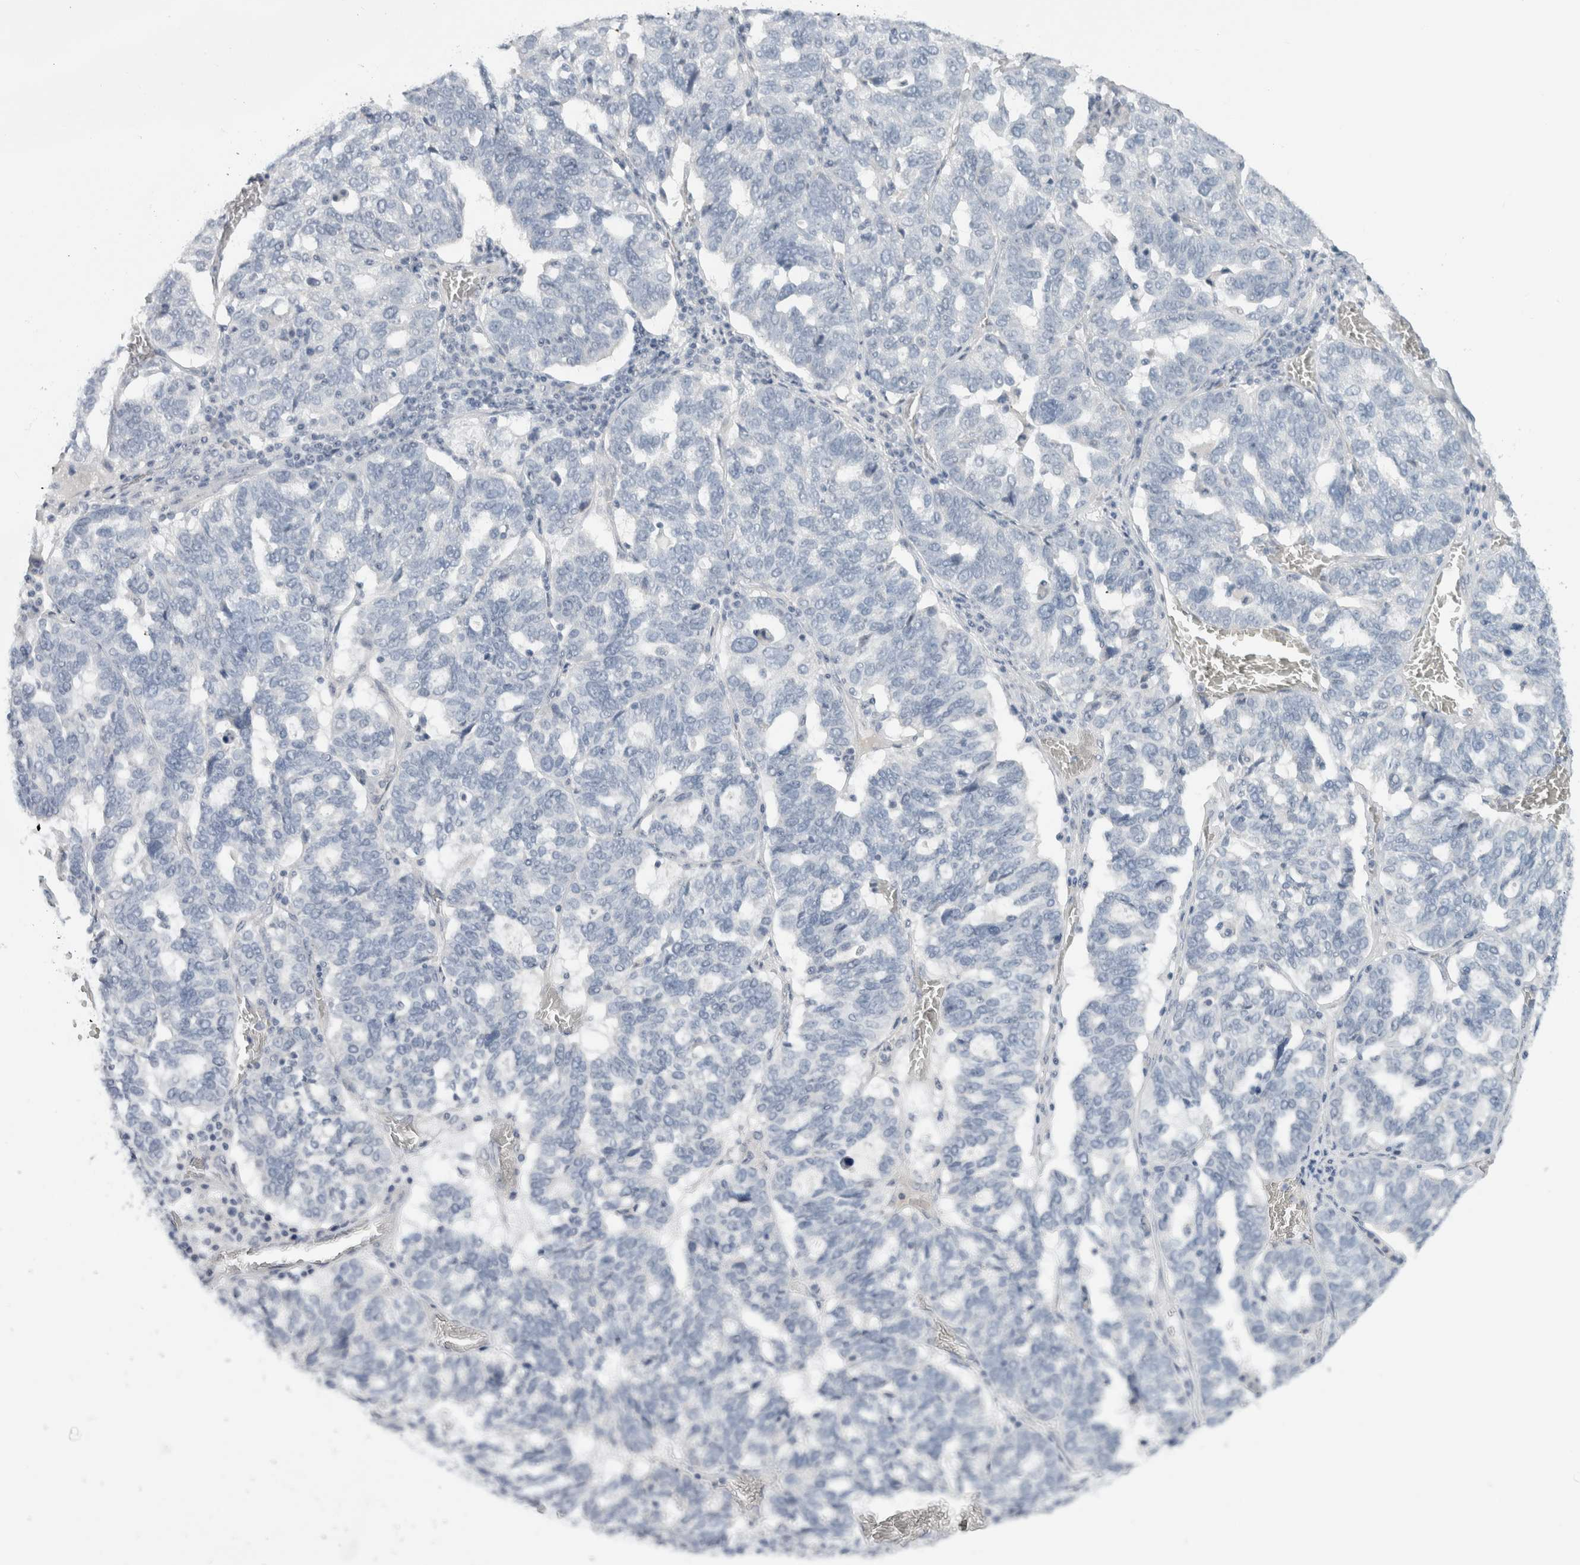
{"staining": {"intensity": "negative", "quantity": "none", "location": "none"}, "tissue": "ovarian cancer", "cell_type": "Tumor cells", "image_type": "cancer", "snomed": [{"axis": "morphology", "description": "Cystadenocarcinoma, serous, NOS"}, {"axis": "topography", "description": "Ovary"}], "caption": "Tumor cells are negative for protein expression in human ovarian serous cystadenocarcinoma. Brightfield microscopy of IHC stained with DAB (3,3'-diaminobenzidine) (brown) and hematoxylin (blue), captured at high magnification.", "gene": "FMR1NB", "patient": {"sex": "female", "age": 59}}